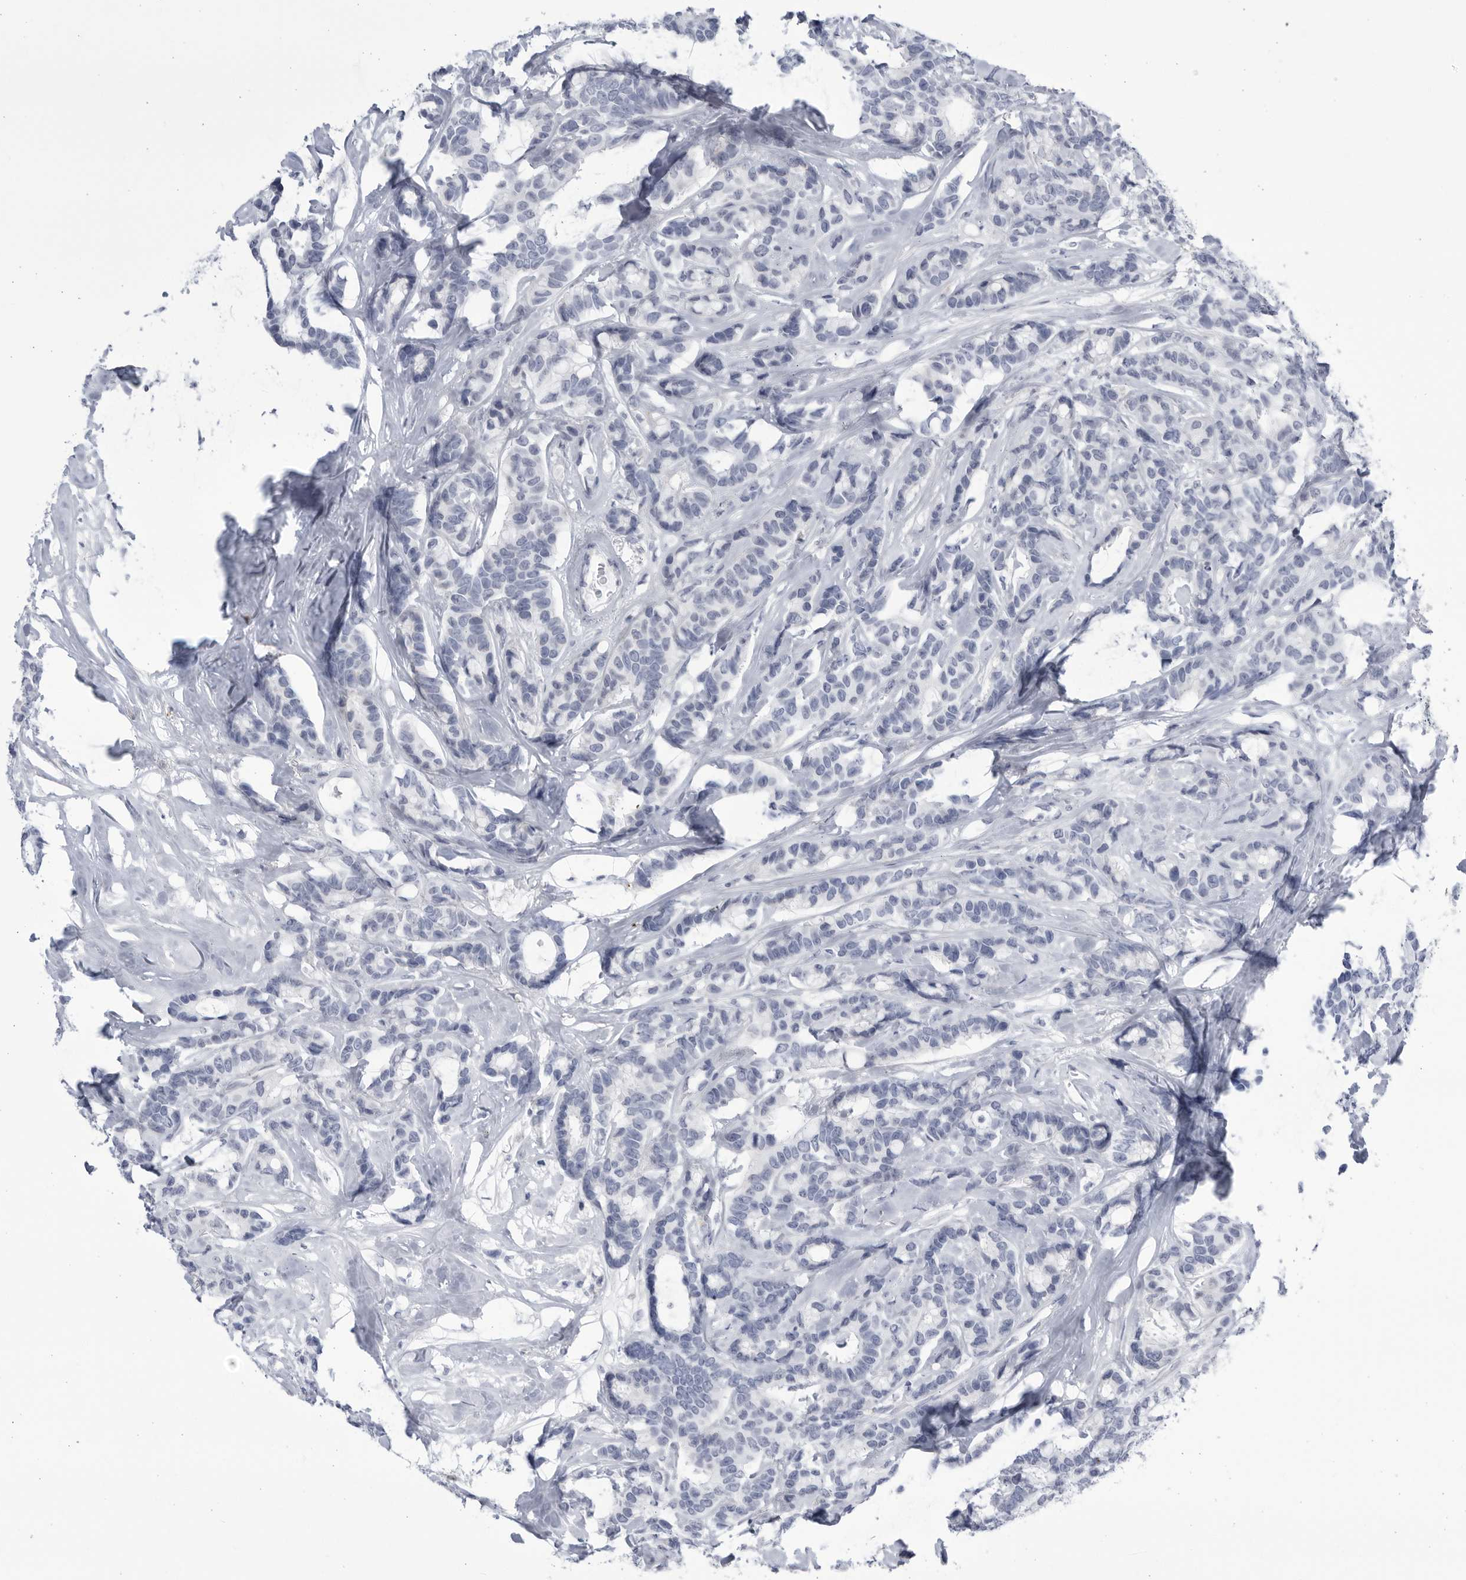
{"staining": {"intensity": "negative", "quantity": "none", "location": "none"}, "tissue": "breast cancer", "cell_type": "Tumor cells", "image_type": "cancer", "snomed": [{"axis": "morphology", "description": "Duct carcinoma"}, {"axis": "topography", "description": "Breast"}], "caption": "Protein analysis of breast infiltrating ductal carcinoma shows no significant expression in tumor cells.", "gene": "CCDC181", "patient": {"sex": "female", "age": 87}}